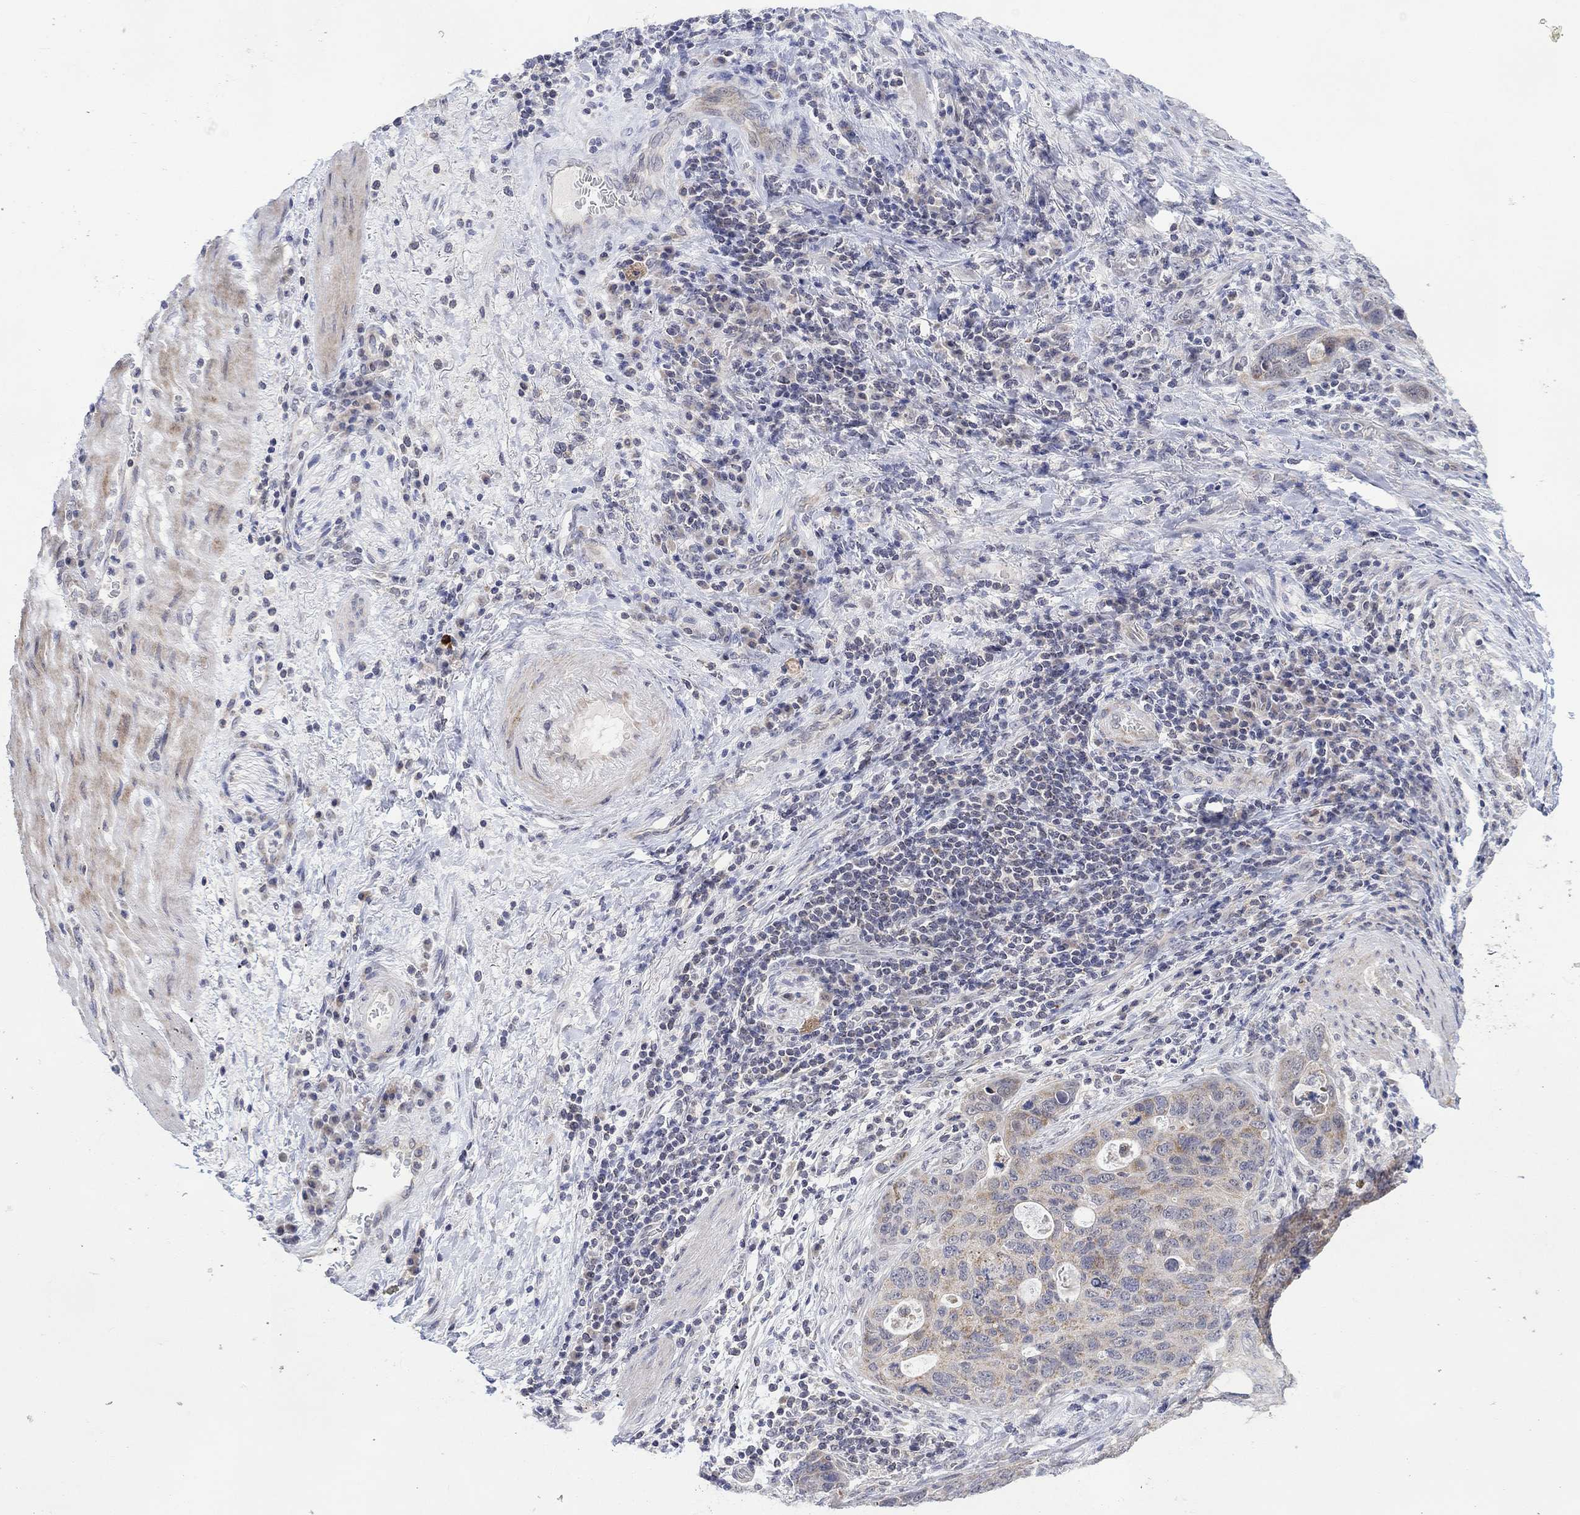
{"staining": {"intensity": "weak", "quantity": "25%-75%", "location": "cytoplasmic/membranous"}, "tissue": "stomach cancer", "cell_type": "Tumor cells", "image_type": "cancer", "snomed": [{"axis": "morphology", "description": "Adenocarcinoma, NOS"}, {"axis": "topography", "description": "Stomach"}], "caption": "The immunohistochemical stain highlights weak cytoplasmic/membranous expression in tumor cells of stomach cancer tissue. The protein of interest is stained brown, and the nuclei are stained in blue (DAB (3,3'-diaminobenzidine) IHC with brightfield microscopy, high magnification).", "gene": "SLC48A1", "patient": {"sex": "male", "age": 54}}